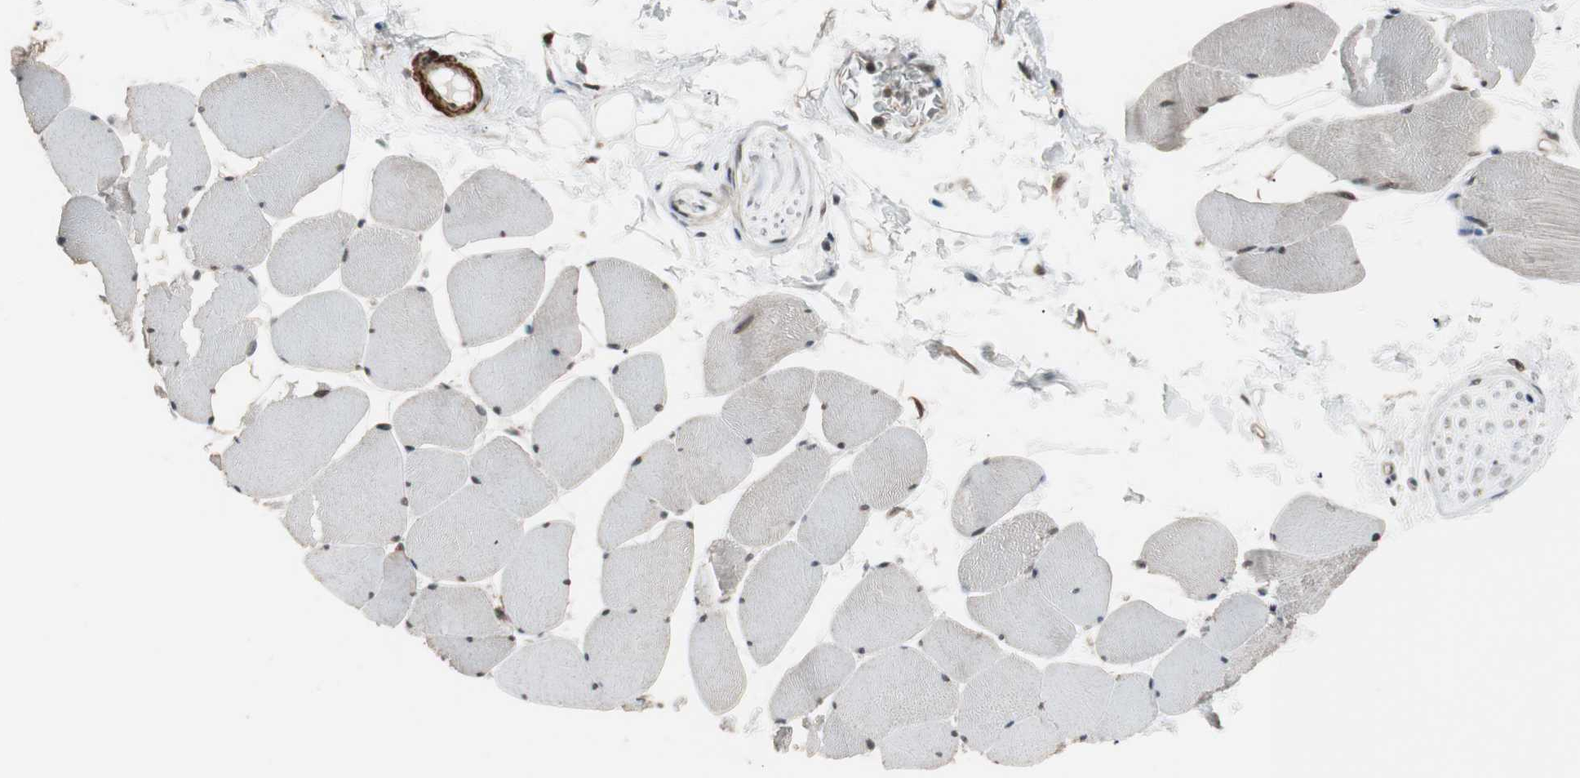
{"staining": {"intensity": "weak", "quantity": "25%-75%", "location": "nuclear"}, "tissue": "skeletal muscle", "cell_type": "Myocytes", "image_type": "normal", "snomed": [{"axis": "morphology", "description": "Normal tissue, NOS"}, {"axis": "topography", "description": "Skeletal muscle"}], "caption": "Skeletal muscle stained with DAB (3,3'-diaminobenzidine) immunohistochemistry demonstrates low levels of weak nuclear staining in approximately 25%-75% of myocytes.", "gene": "DRAP1", "patient": {"sex": "male", "age": 62}}